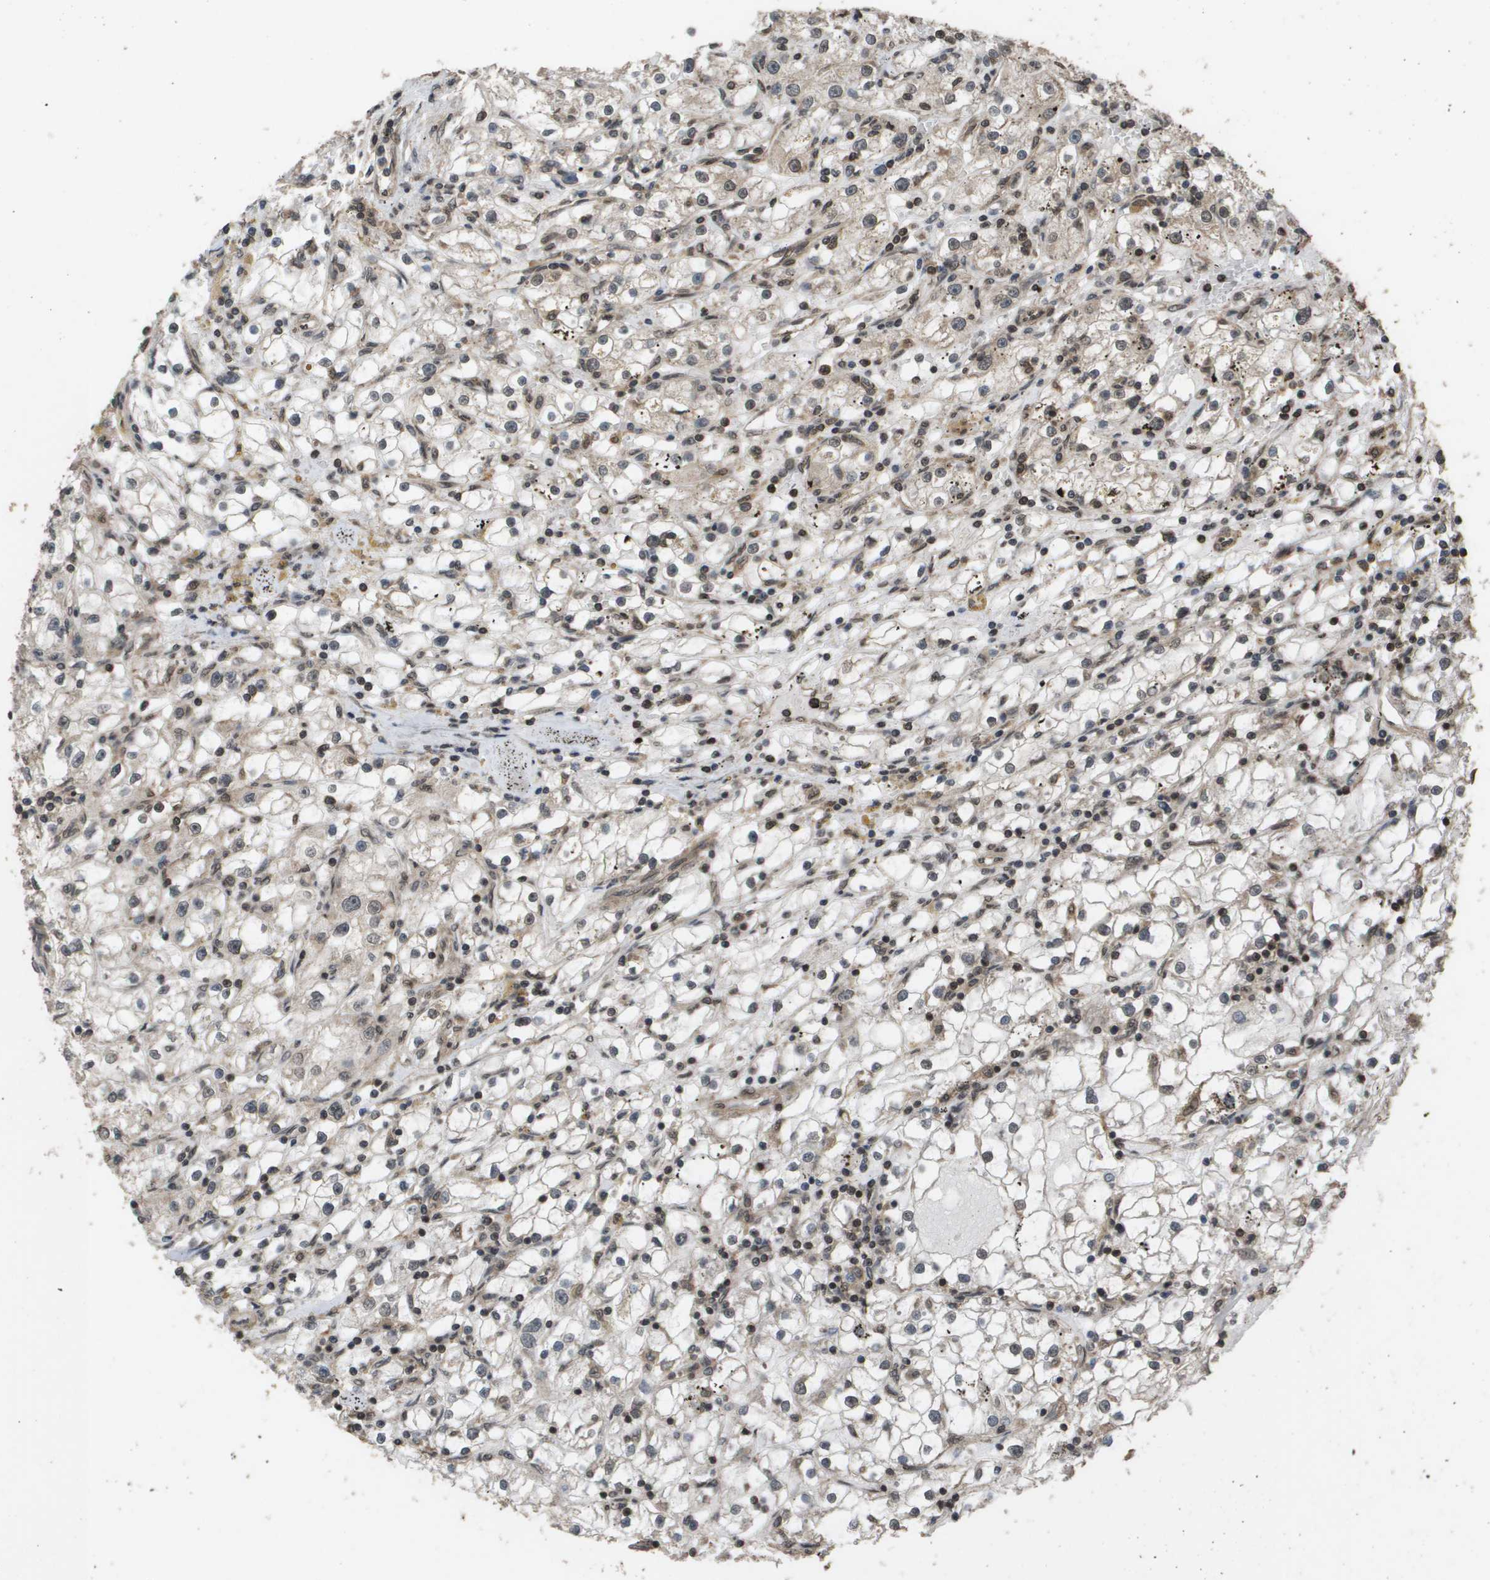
{"staining": {"intensity": "moderate", "quantity": "<25%", "location": "cytoplasmic/membranous,nuclear"}, "tissue": "renal cancer", "cell_type": "Tumor cells", "image_type": "cancer", "snomed": [{"axis": "morphology", "description": "Adenocarcinoma, NOS"}, {"axis": "topography", "description": "Kidney"}], "caption": "Approximately <25% of tumor cells in adenocarcinoma (renal) demonstrate moderate cytoplasmic/membranous and nuclear protein staining as visualized by brown immunohistochemical staining.", "gene": "AXIN2", "patient": {"sex": "male", "age": 56}}